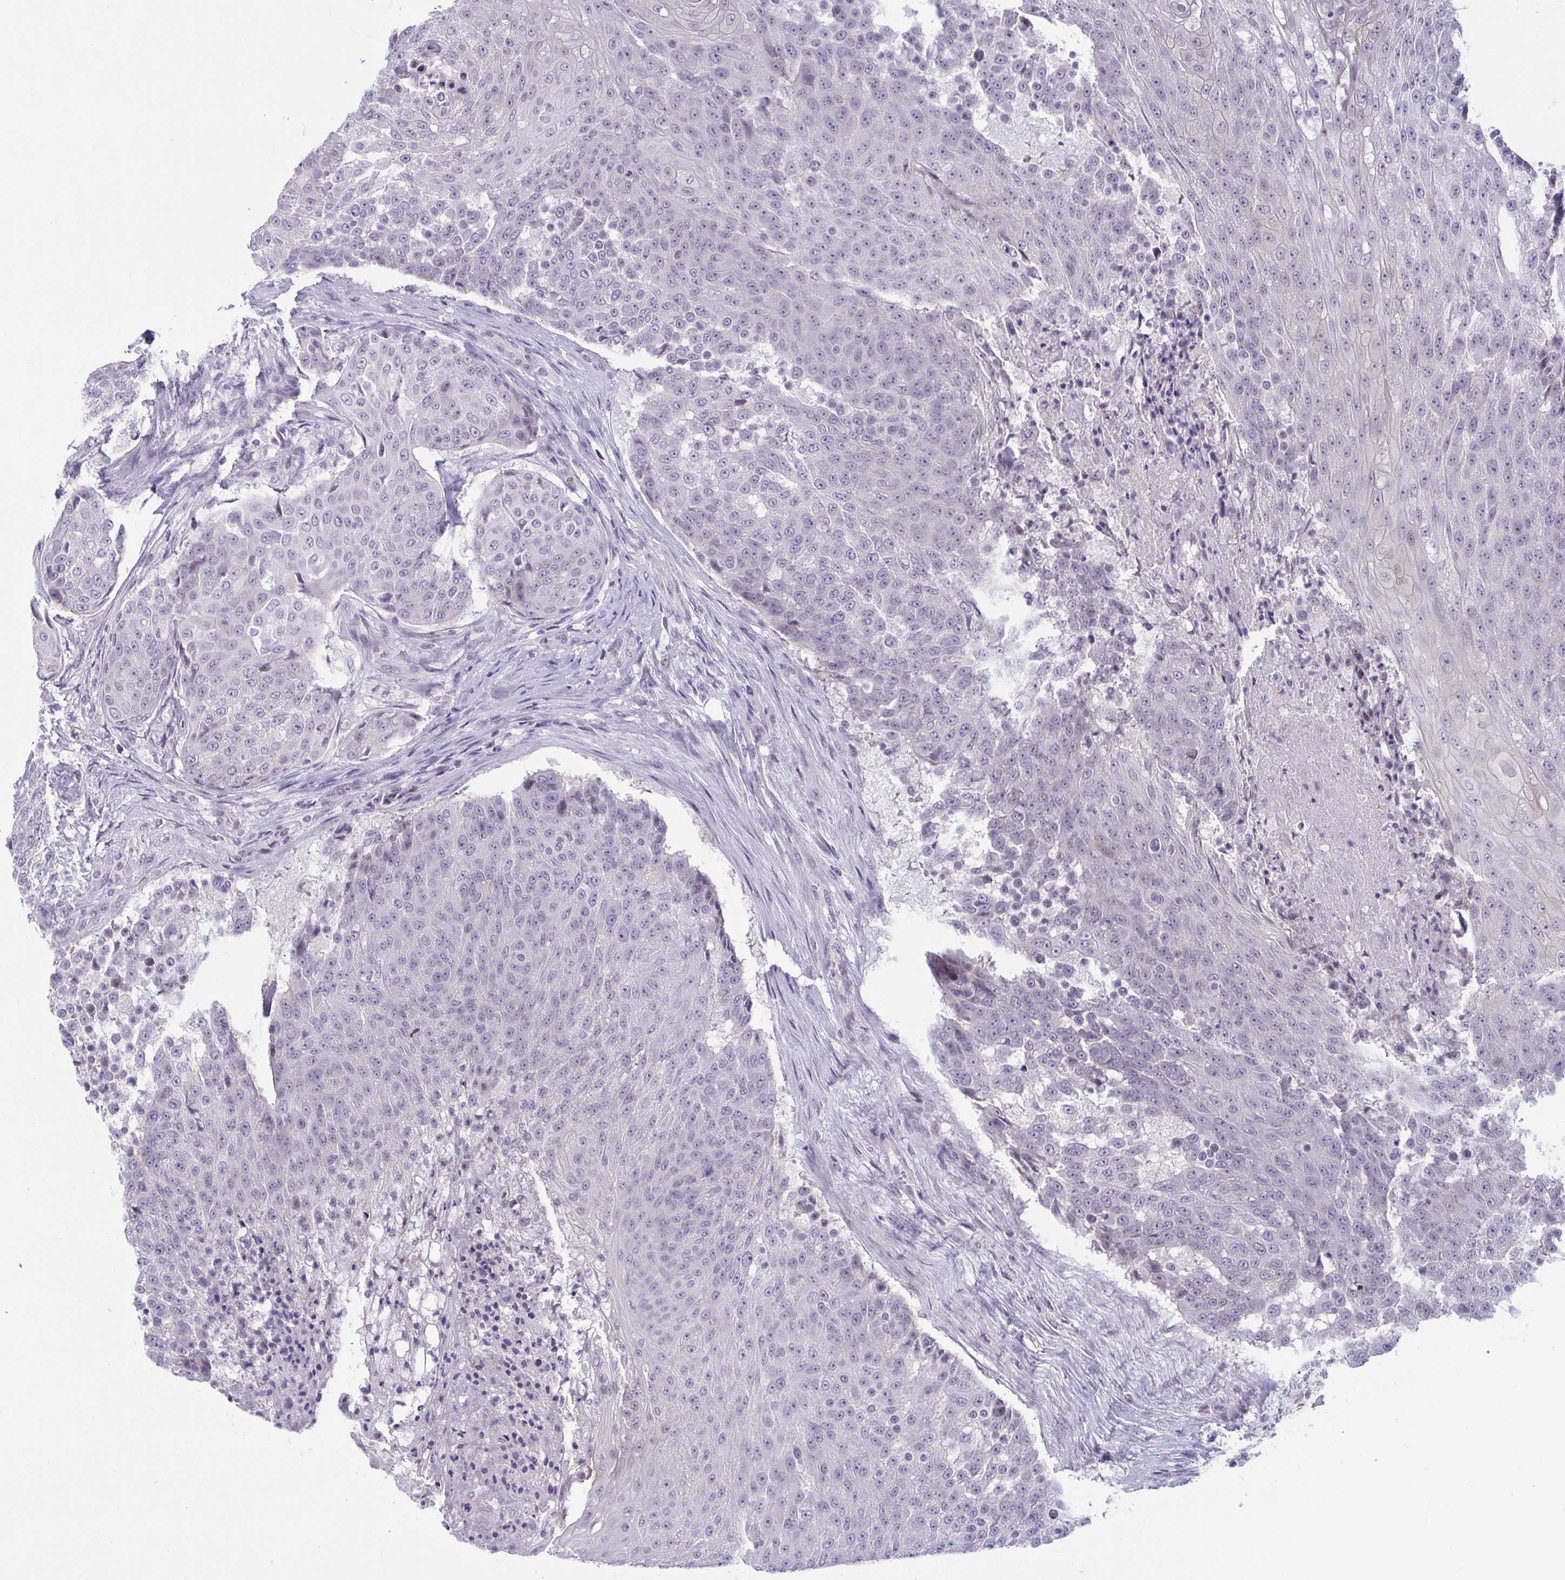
{"staining": {"intensity": "negative", "quantity": "none", "location": "none"}, "tissue": "urothelial cancer", "cell_type": "Tumor cells", "image_type": "cancer", "snomed": [{"axis": "morphology", "description": "Urothelial carcinoma, High grade"}, {"axis": "topography", "description": "Urinary bladder"}], "caption": "Tumor cells show no significant expression in urothelial cancer. Nuclei are stained in blue.", "gene": "CNGB3", "patient": {"sex": "female", "age": 63}}